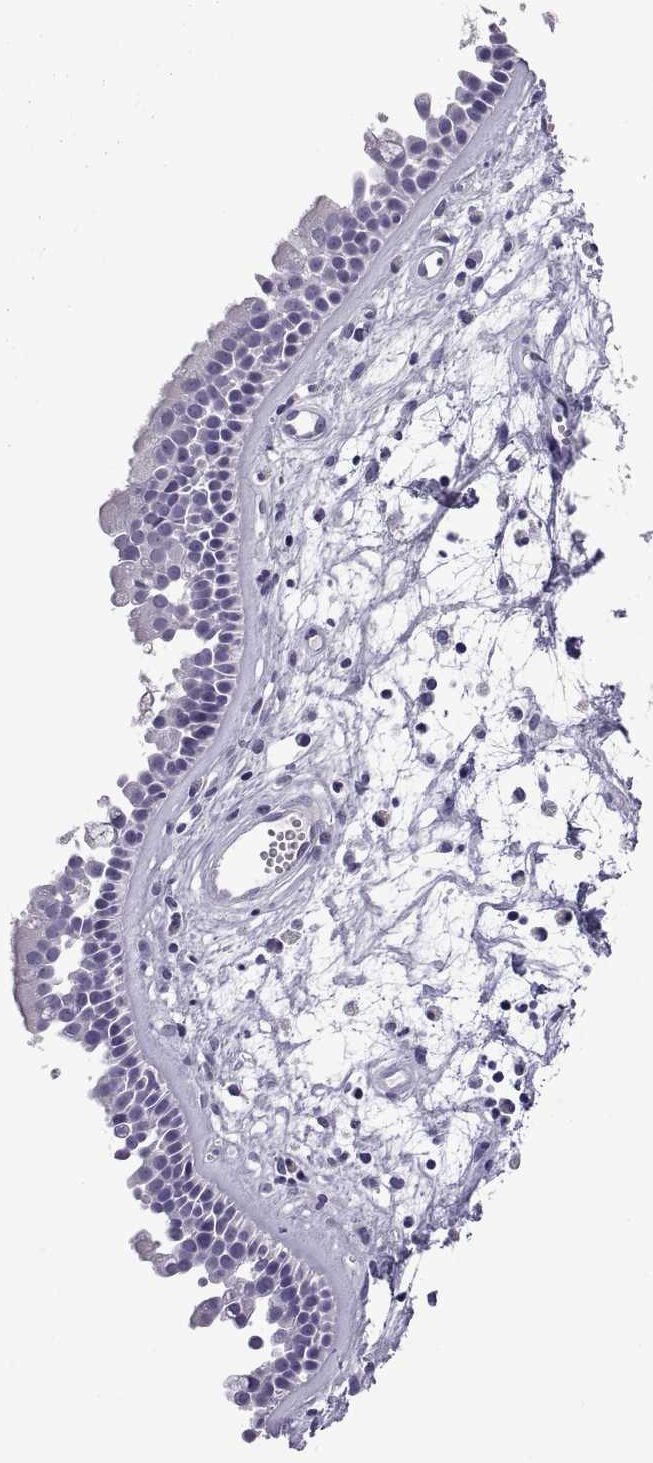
{"staining": {"intensity": "negative", "quantity": "none", "location": "none"}, "tissue": "nasopharynx", "cell_type": "Respiratory epithelial cells", "image_type": "normal", "snomed": [{"axis": "morphology", "description": "Normal tissue, NOS"}, {"axis": "topography", "description": "Nasopharynx"}], "caption": "Immunohistochemistry (IHC) micrograph of normal nasopharynx: human nasopharynx stained with DAB (3,3'-diaminobenzidine) shows no significant protein positivity in respiratory epithelial cells.", "gene": "SPDYE10", "patient": {"sex": "female", "age": 68}}